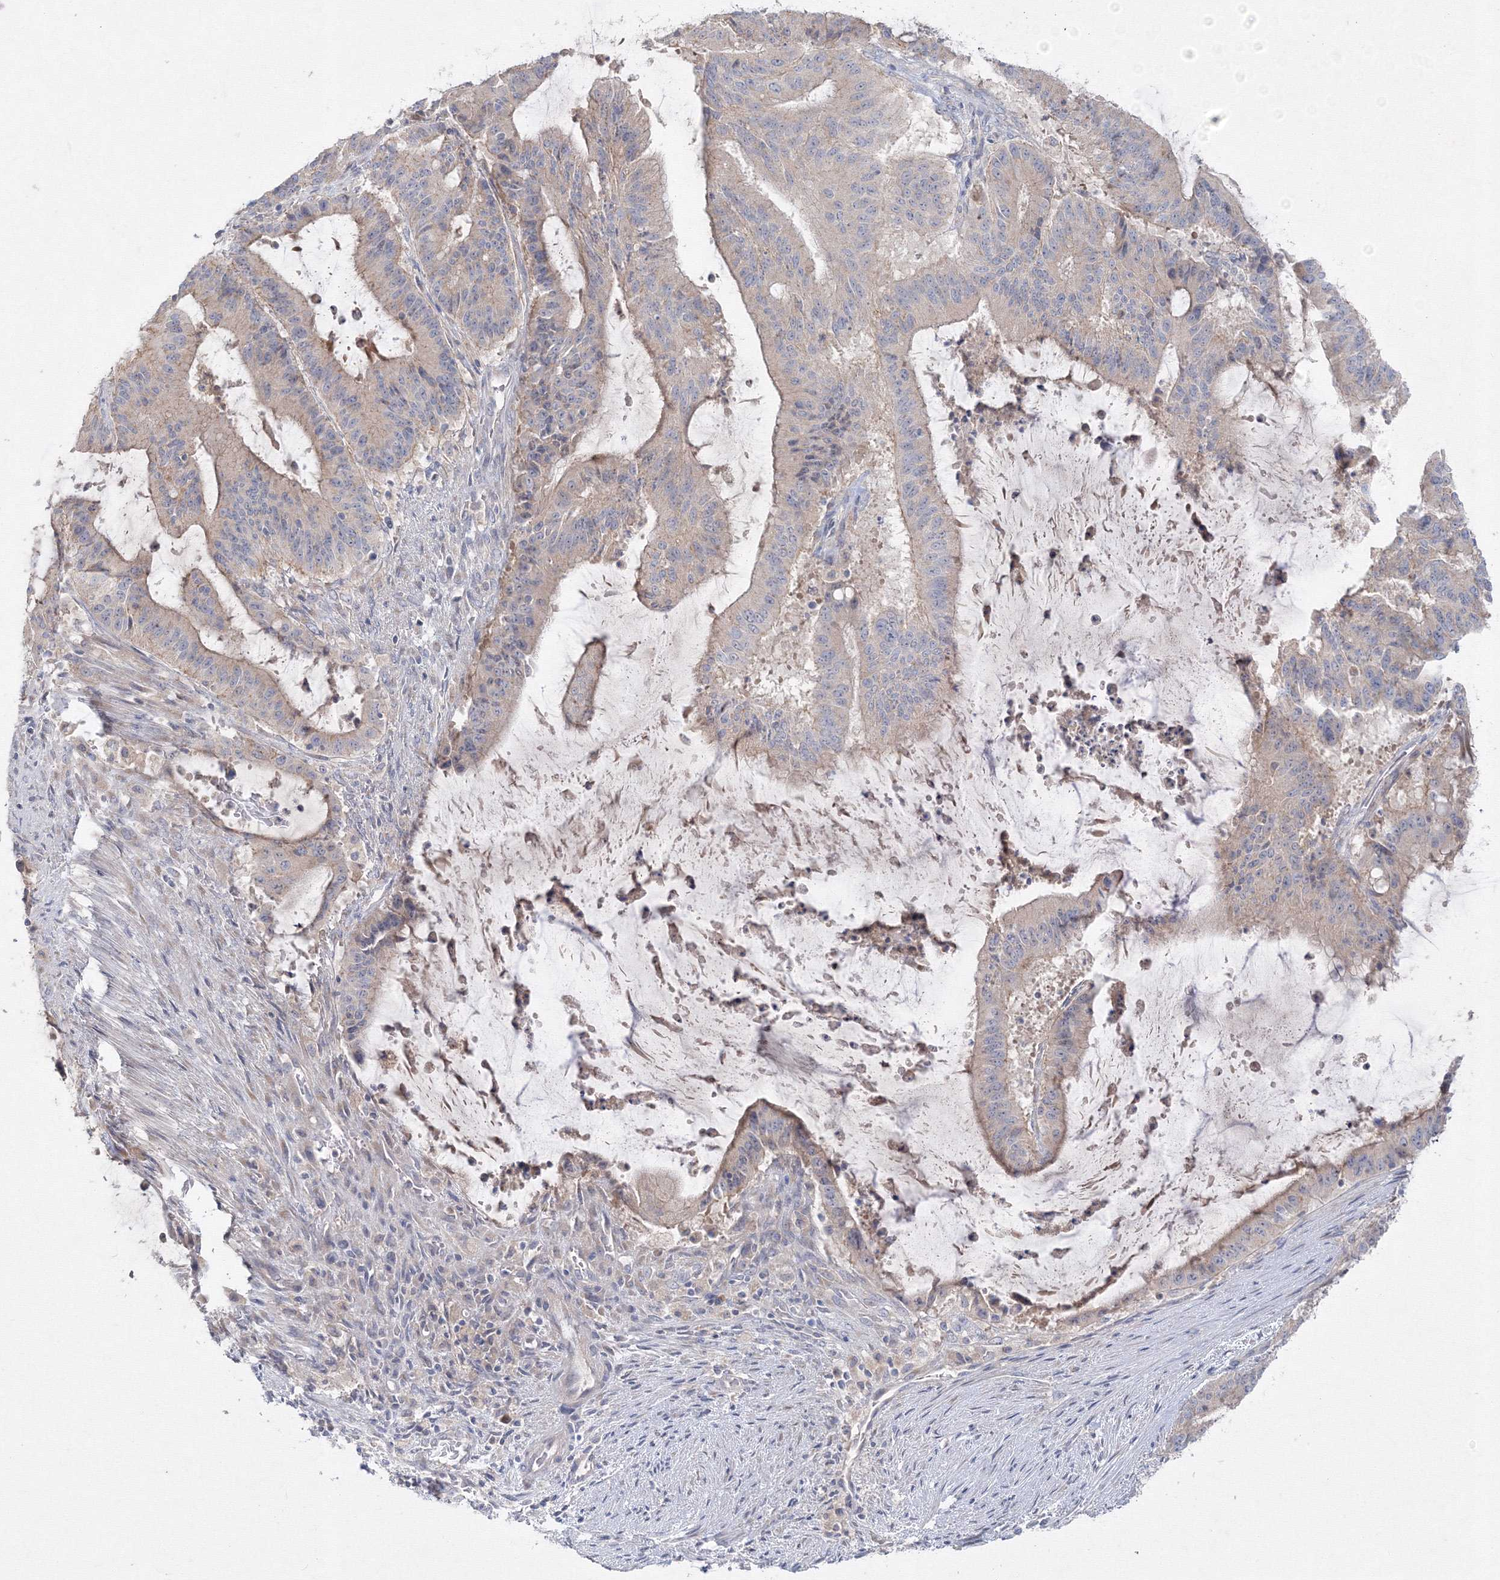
{"staining": {"intensity": "weak", "quantity": "25%-75%", "location": "cytoplasmic/membranous"}, "tissue": "liver cancer", "cell_type": "Tumor cells", "image_type": "cancer", "snomed": [{"axis": "morphology", "description": "Normal tissue, NOS"}, {"axis": "morphology", "description": "Cholangiocarcinoma"}, {"axis": "topography", "description": "Liver"}, {"axis": "topography", "description": "Peripheral nerve tissue"}], "caption": "High-power microscopy captured an IHC histopathology image of liver cholangiocarcinoma, revealing weak cytoplasmic/membranous staining in about 25%-75% of tumor cells.", "gene": "FBXL8", "patient": {"sex": "female", "age": 73}}